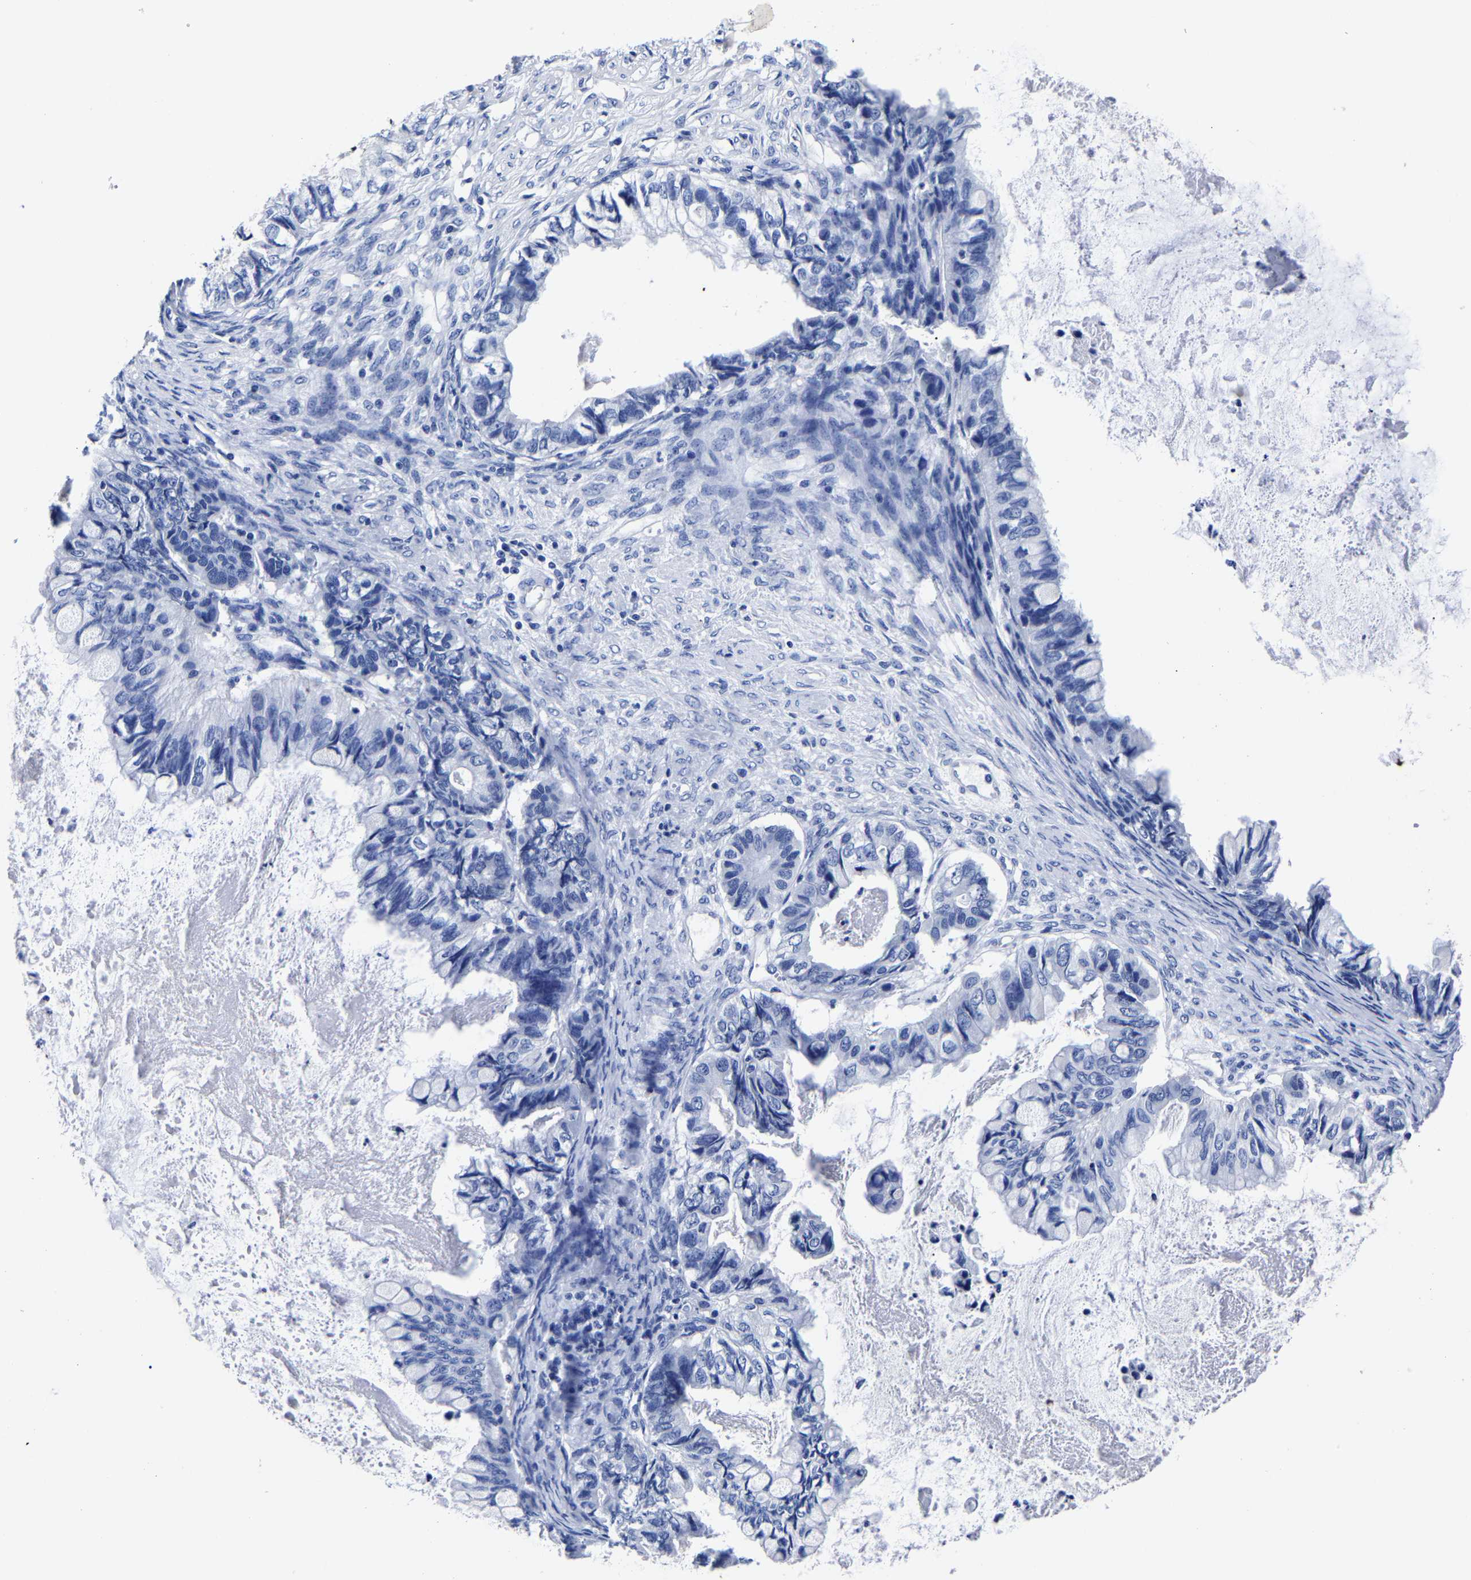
{"staining": {"intensity": "negative", "quantity": "none", "location": "none"}, "tissue": "ovarian cancer", "cell_type": "Tumor cells", "image_type": "cancer", "snomed": [{"axis": "morphology", "description": "Cystadenocarcinoma, mucinous, NOS"}, {"axis": "topography", "description": "Ovary"}], "caption": "Immunohistochemical staining of human ovarian cancer (mucinous cystadenocarcinoma) demonstrates no significant expression in tumor cells.", "gene": "CPA2", "patient": {"sex": "female", "age": 80}}